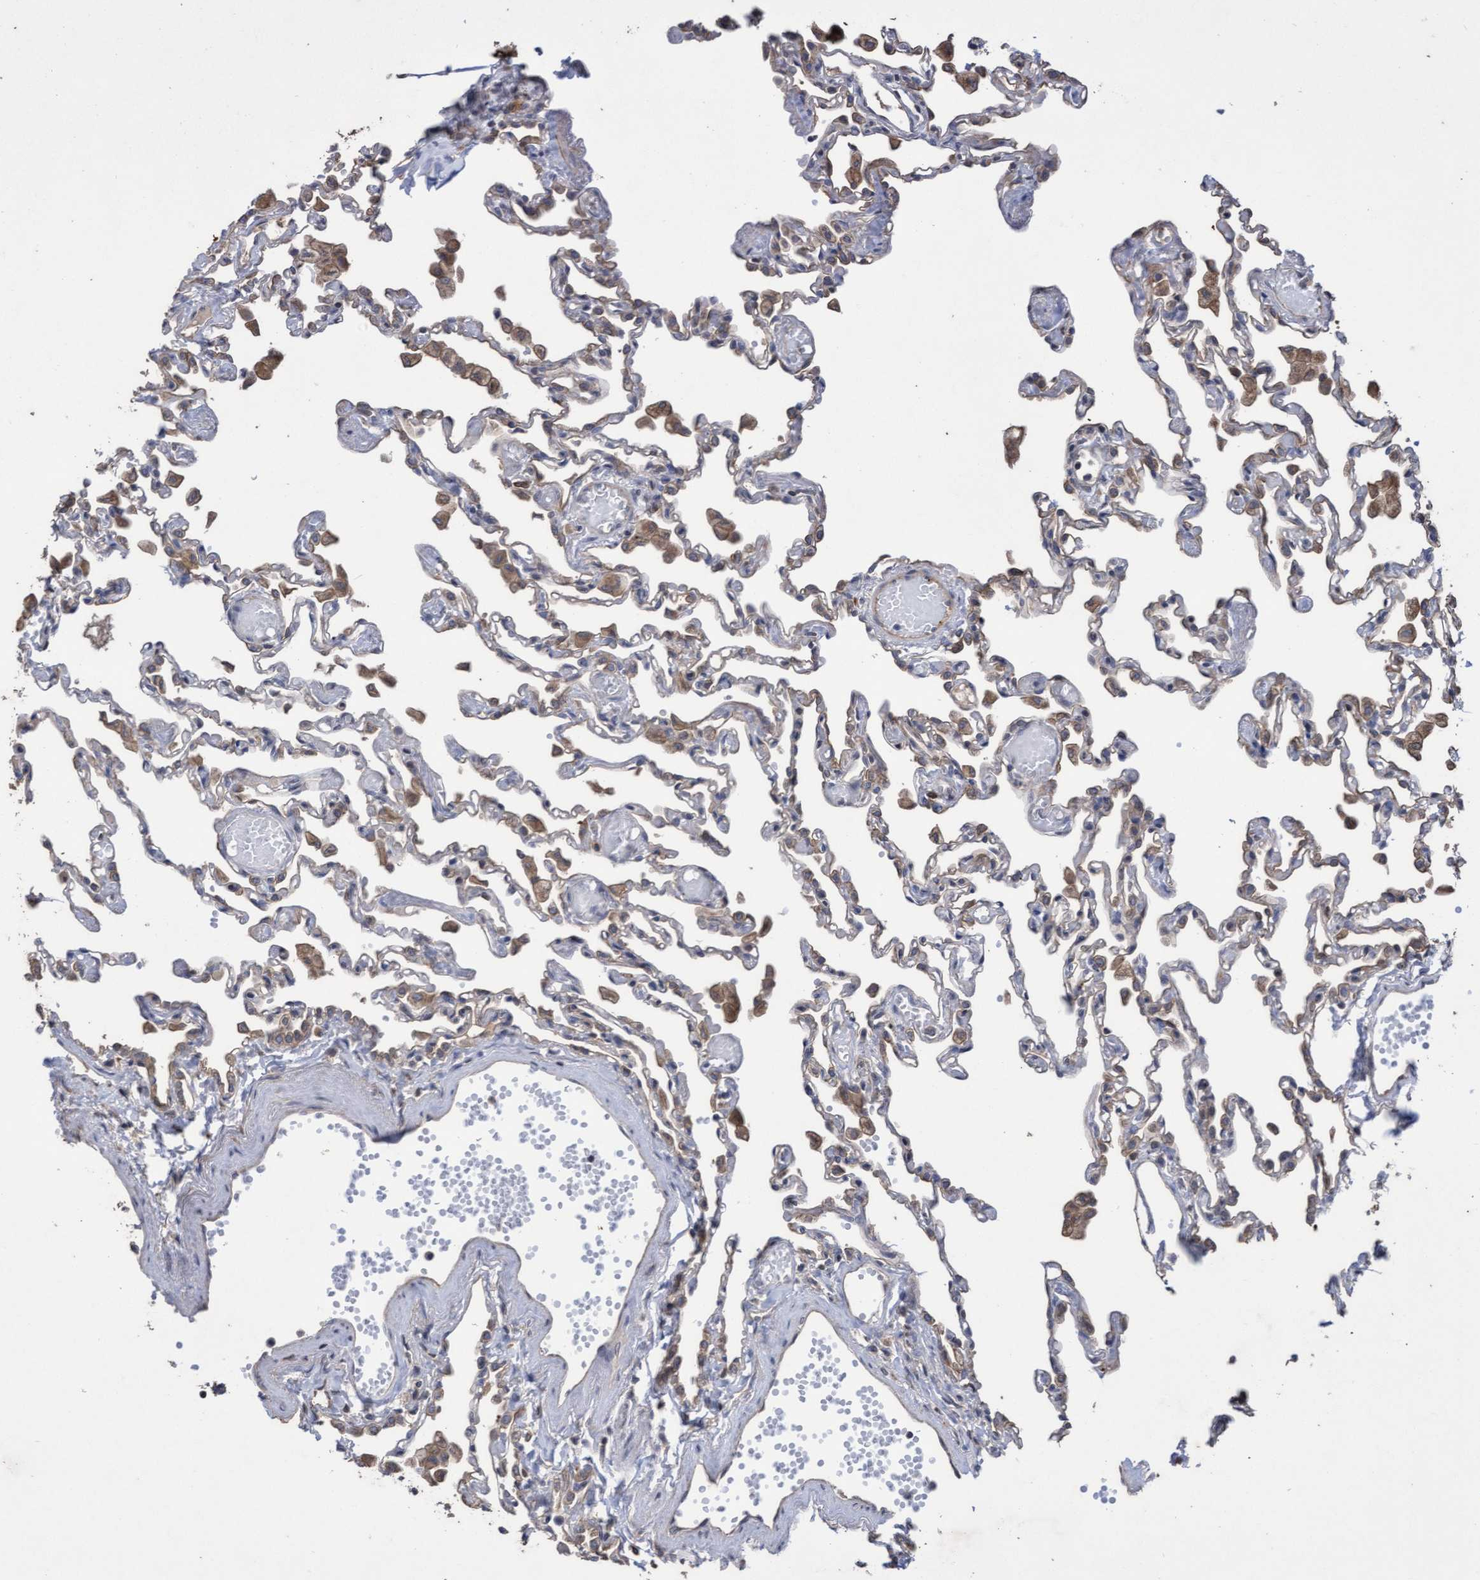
{"staining": {"intensity": "weak", "quantity": "<25%", "location": "cytoplasmic/membranous"}, "tissue": "lung", "cell_type": "Alveolar cells", "image_type": "normal", "snomed": [{"axis": "morphology", "description": "Normal tissue, NOS"}, {"axis": "topography", "description": "Bronchus"}, {"axis": "topography", "description": "Lung"}], "caption": "IHC micrograph of normal lung: human lung stained with DAB (3,3'-diaminobenzidine) shows no significant protein staining in alveolar cells.", "gene": "KRT24", "patient": {"sex": "female", "age": 49}}